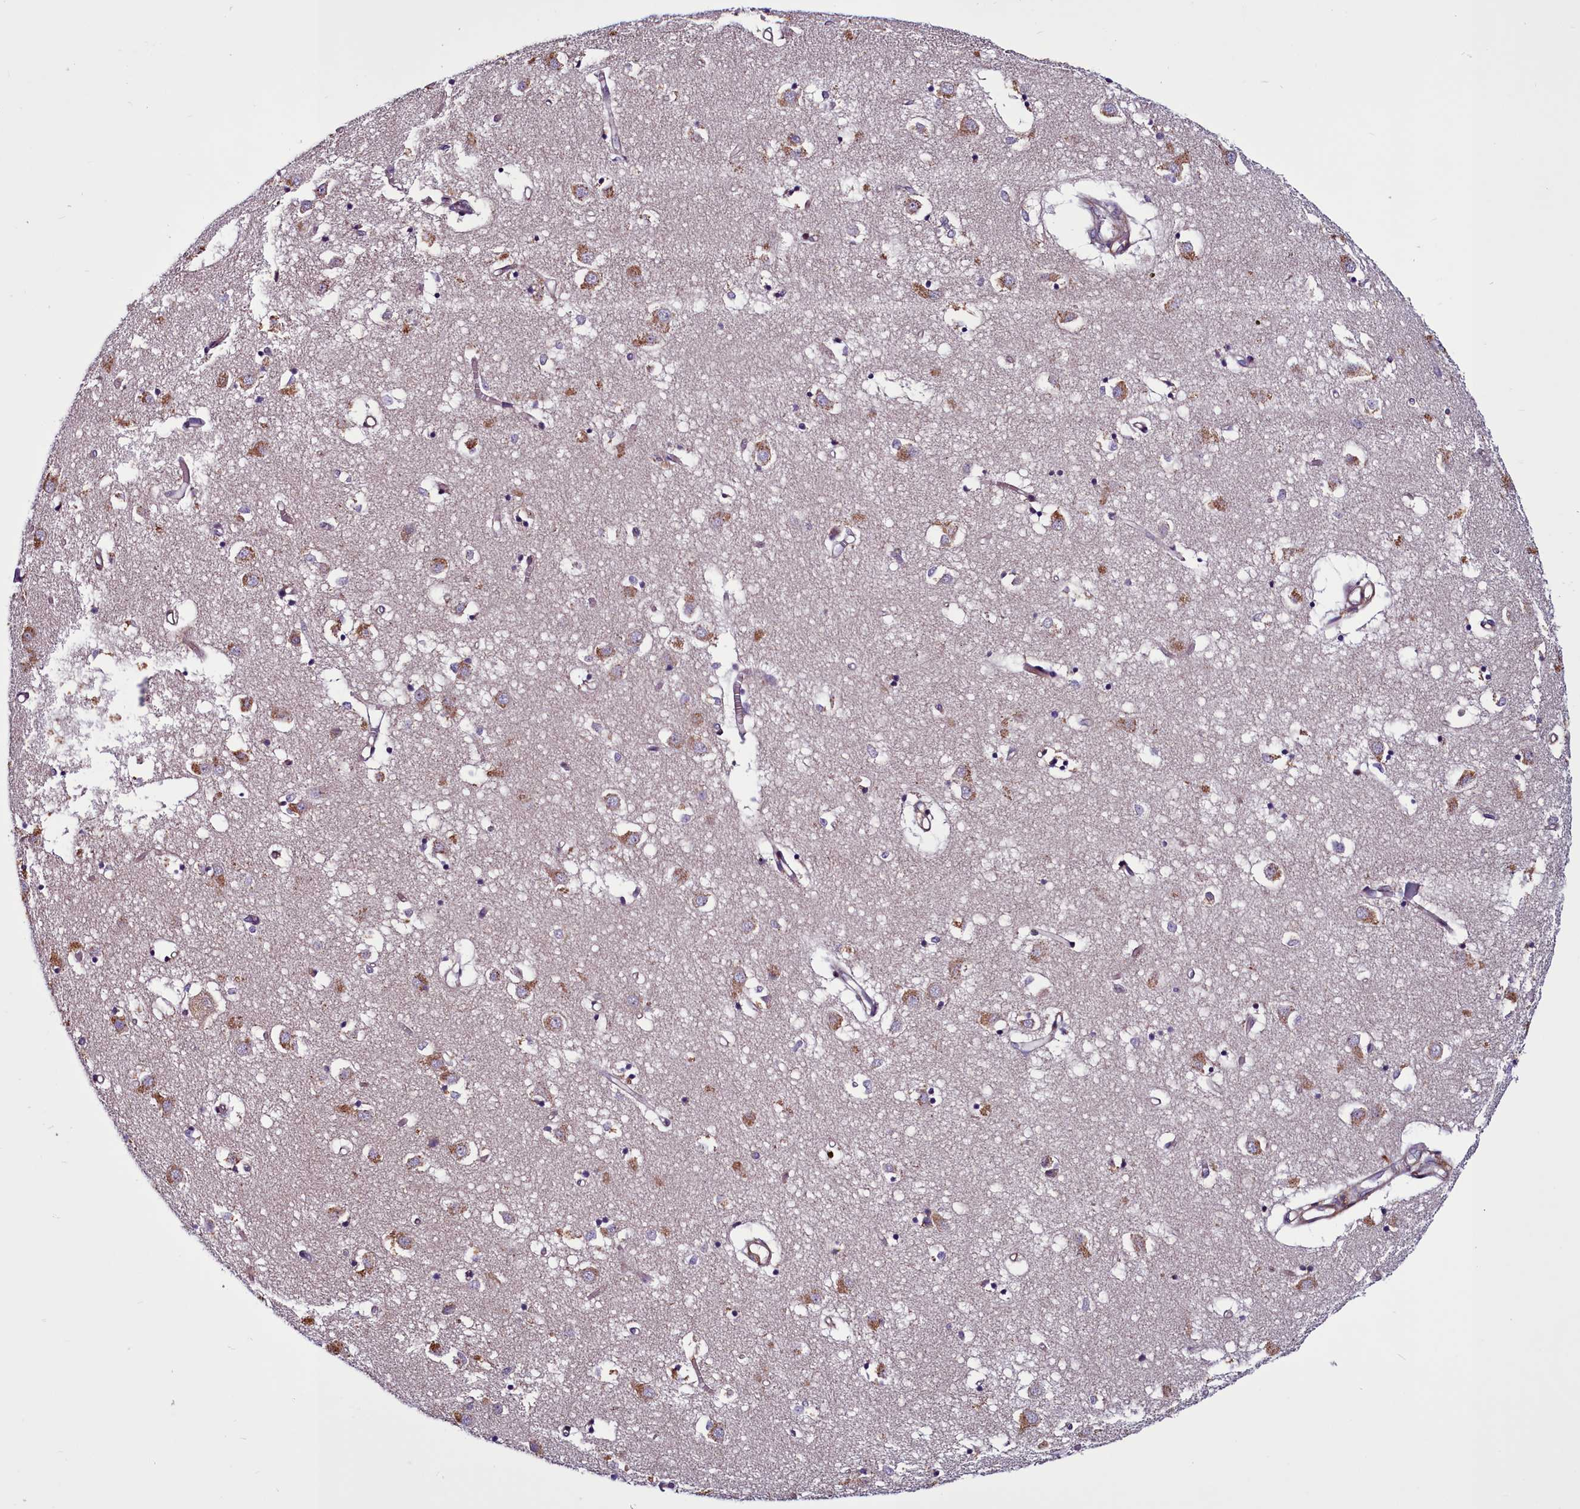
{"staining": {"intensity": "weak", "quantity": "<25%", "location": "cytoplasmic/membranous"}, "tissue": "caudate", "cell_type": "Glial cells", "image_type": "normal", "snomed": [{"axis": "morphology", "description": "Normal tissue, NOS"}, {"axis": "topography", "description": "Lateral ventricle wall"}], "caption": "This is an immunohistochemistry photomicrograph of unremarkable human caudate. There is no expression in glial cells.", "gene": "MCRIP1", "patient": {"sex": "male", "age": 70}}